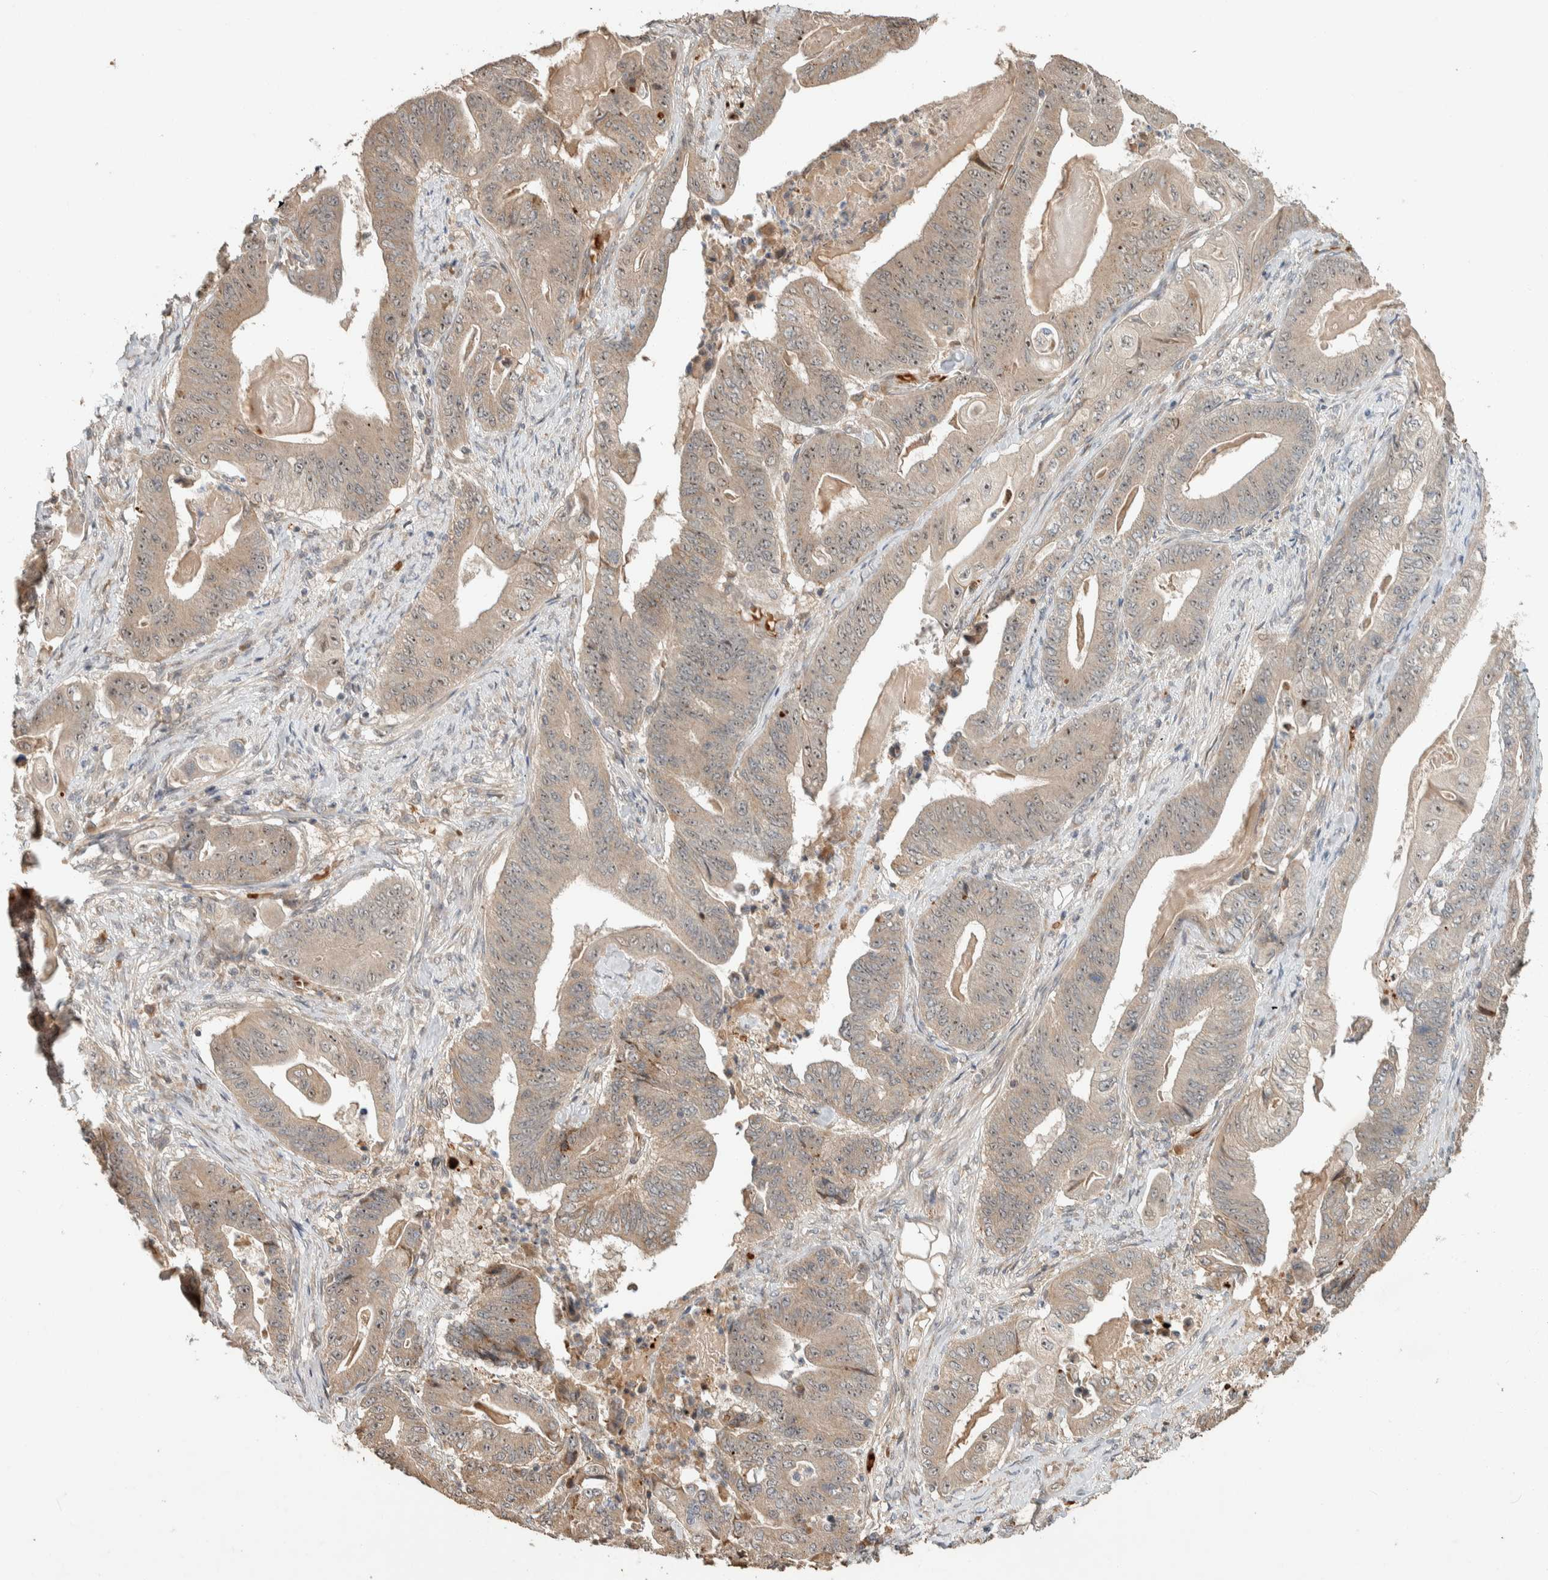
{"staining": {"intensity": "weak", "quantity": ">75%", "location": "cytoplasmic/membranous"}, "tissue": "stomach cancer", "cell_type": "Tumor cells", "image_type": "cancer", "snomed": [{"axis": "morphology", "description": "Adenocarcinoma, NOS"}, {"axis": "topography", "description": "Stomach"}], "caption": "A brown stain labels weak cytoplasmic/membranous expression of a protein in adenocarcinoma (stomach) tumor cells. Immunohistochemistry stains the protein in brown and the nuclei are stained blue.", "gene": "ZBTB2", "patient": {"sex": "female", "age": 73}}